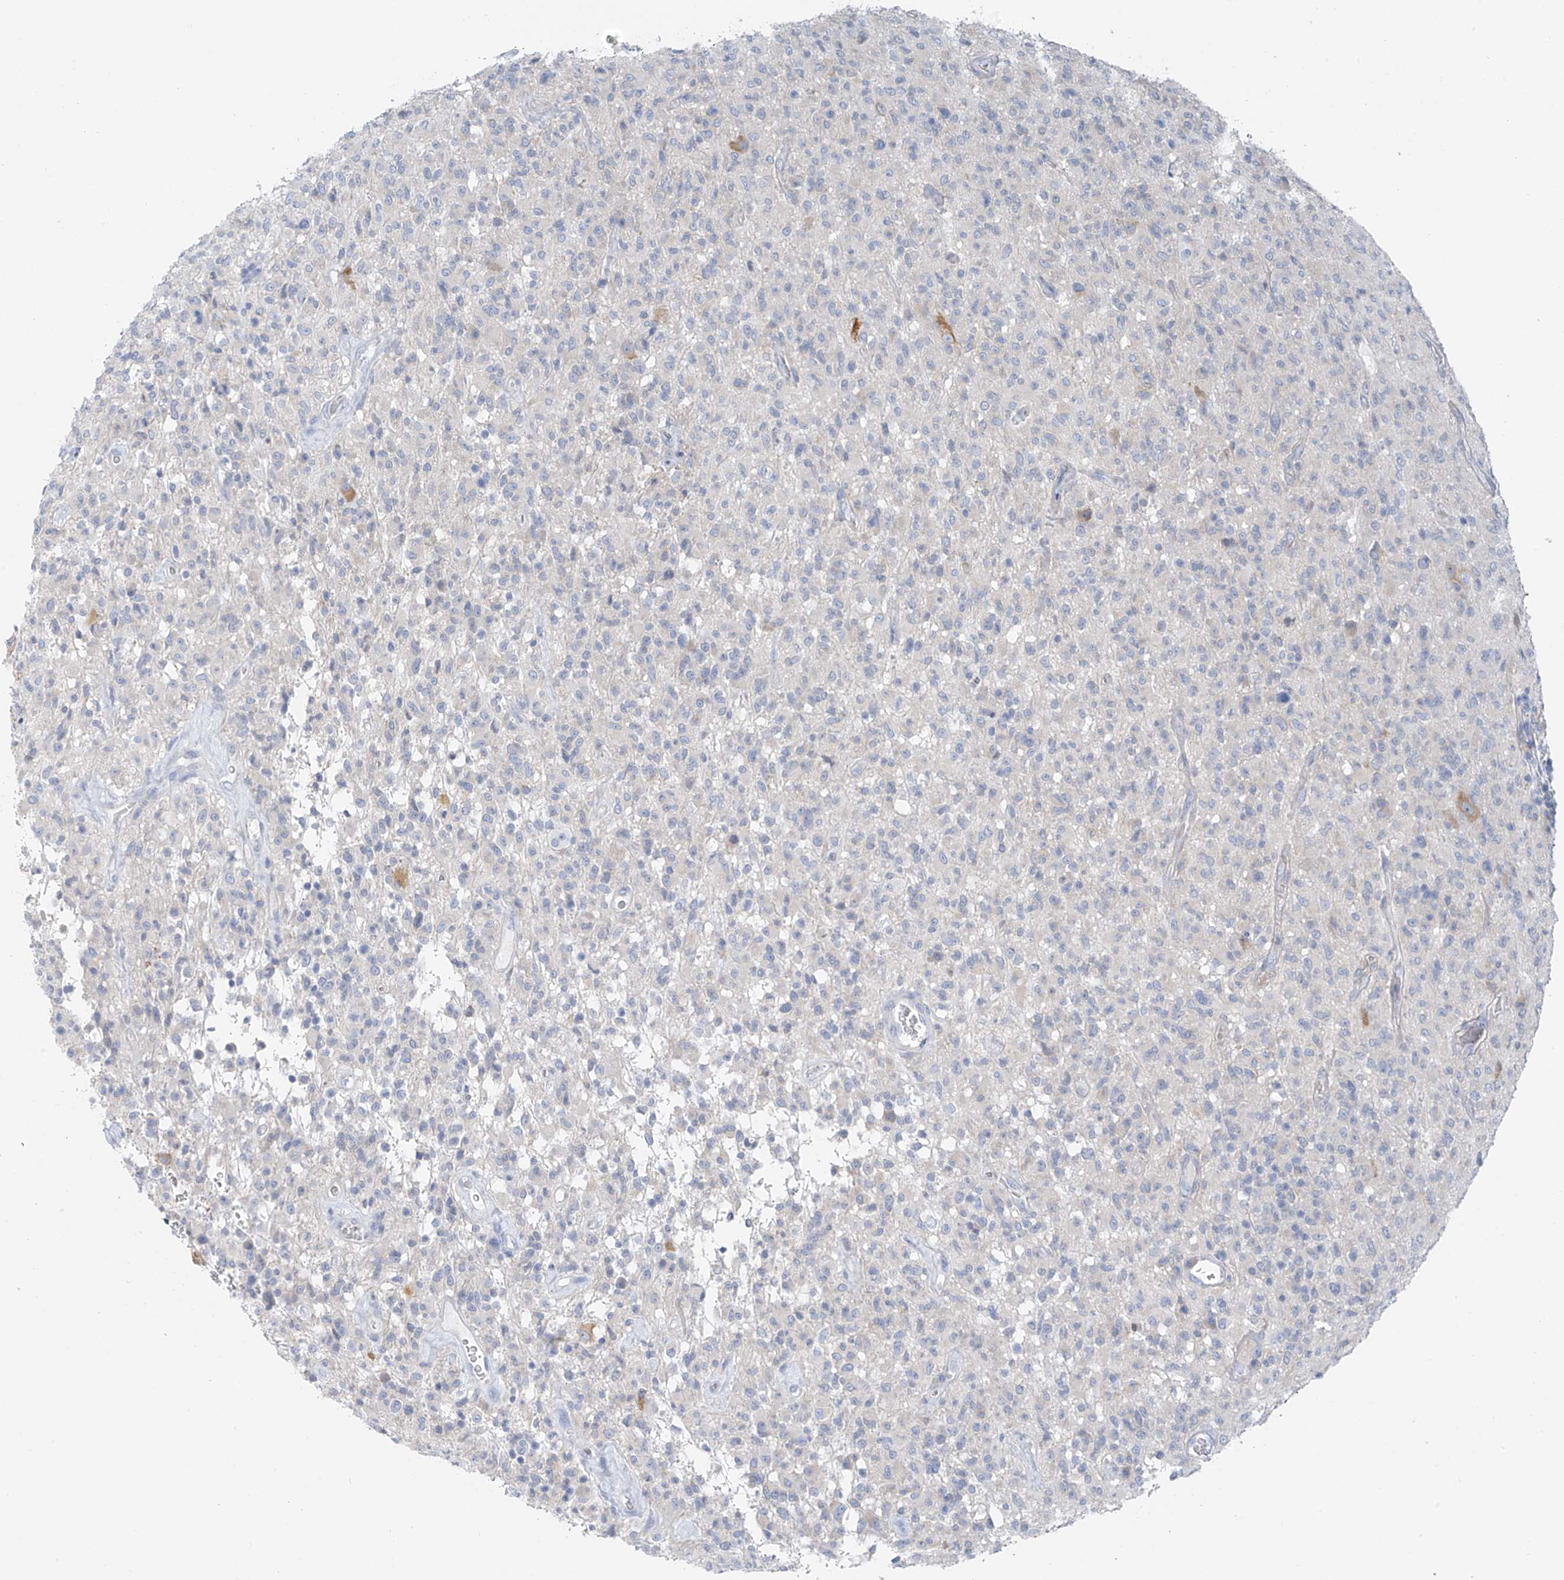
{"staining": {"intensity": "negative", "quantity": "none", "location": "none"}, "tissue": "glioma", "cell_type": "Tumor cells", "image_type": "cancer", "snomed": [{"axis": "morphology", "description": "Glioma, malignant, High grade"}, {"axis": "topography", "description": "Brain"}], "caption": "Human high-grade glioma (malignant) stained for a protein using immunohistochemistry exhibits no staining in tumor cells.", "gene": "POMGNT2", "patient": {"sex": "female", "age": 57}}